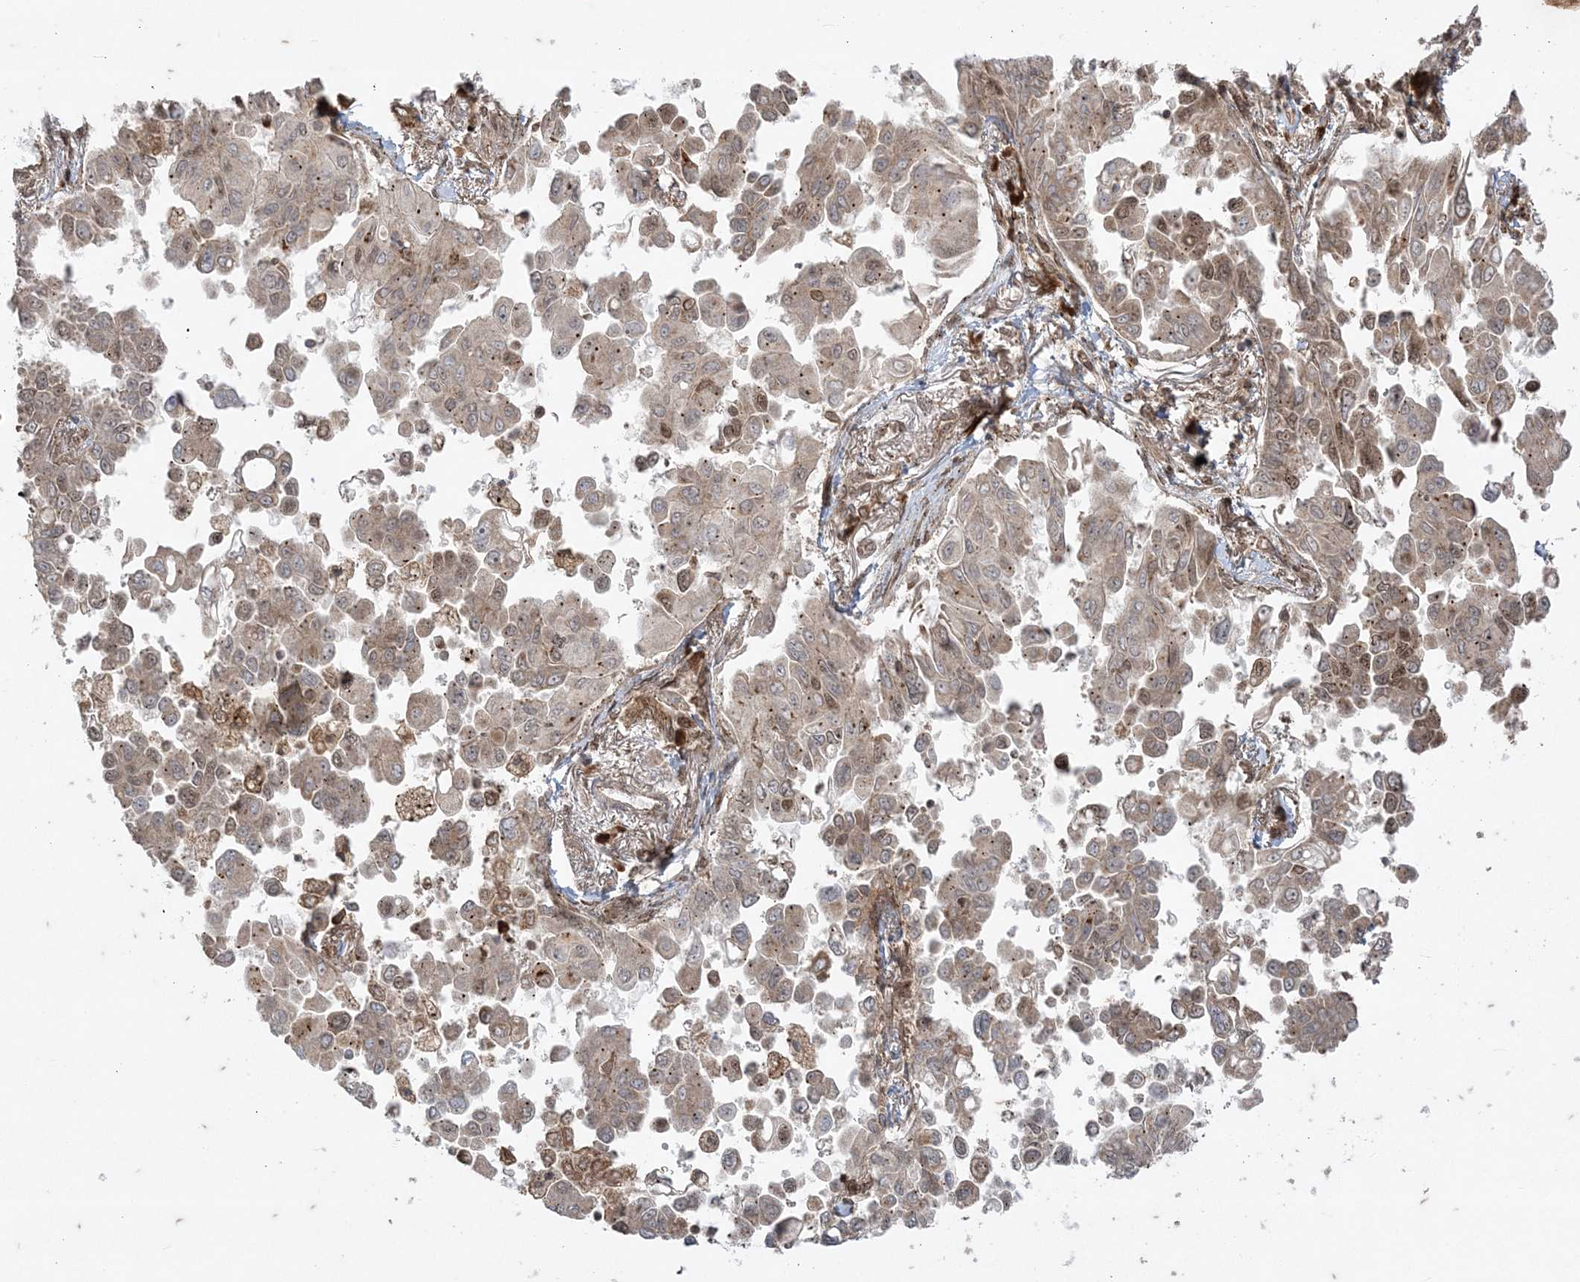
{"staining": {"intensity": "weak", "quantity": "25%-75%", "location": "cytoplasmic/membranous,nuclear"}, "tissue": "lung cancer", "cell_type": "Tumor cells", "image_type": "cancer", "snomed": [{"axis": "morphology", "description": "Adenocarcinoma, NOS"}, {"axis": "topography", "description": "Lung"}], "caption": "This is an image of IHC staining of lung cancer (adenocarcinoma), which shows weak staining in the cytoplasmic/membranous and nuclear of tumor cells.", "gene": "RRAS", "patient": {"sex": "female", "age": 67}}